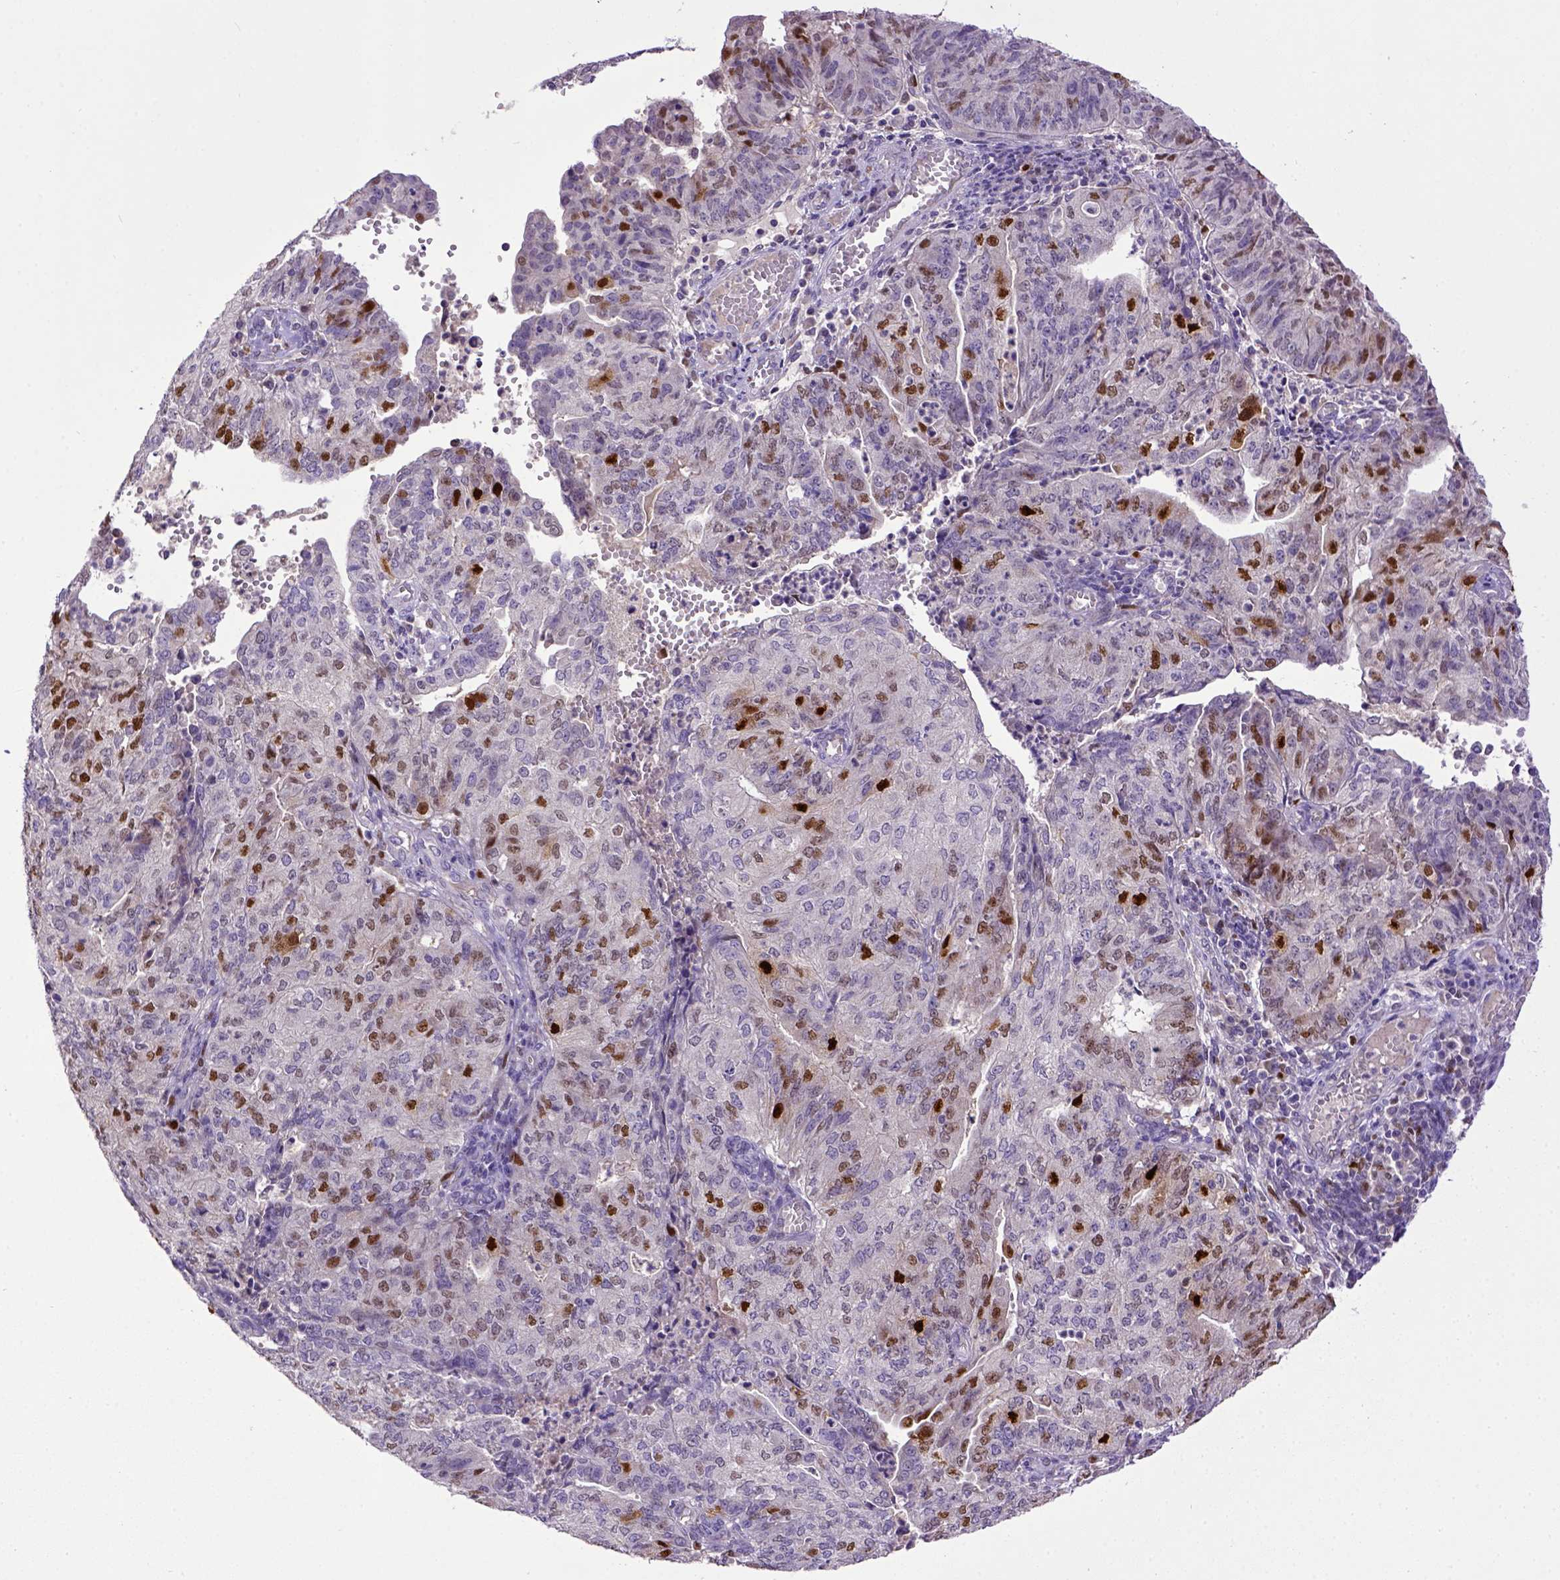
{"staining": {"intensity": "strong", "quantity": "<25%", "location": "nuclear"}, "tissue": "endometrial cancer", "cell_type": "Tumor cells", "image_type": "cancer", "snomed": [{"axis": "morphology", "description": "Adenocarcinoma, NOS"}, {"axis": "topography", "description": "Endometrium"}], "caption": "Brown immunohistochemical staining in endometrial cancer displays strong nuclear expression in approximately <25% of tumor cells.", "gene": "CDKN1A", "patient": {"sex": "female", "age": 82}}